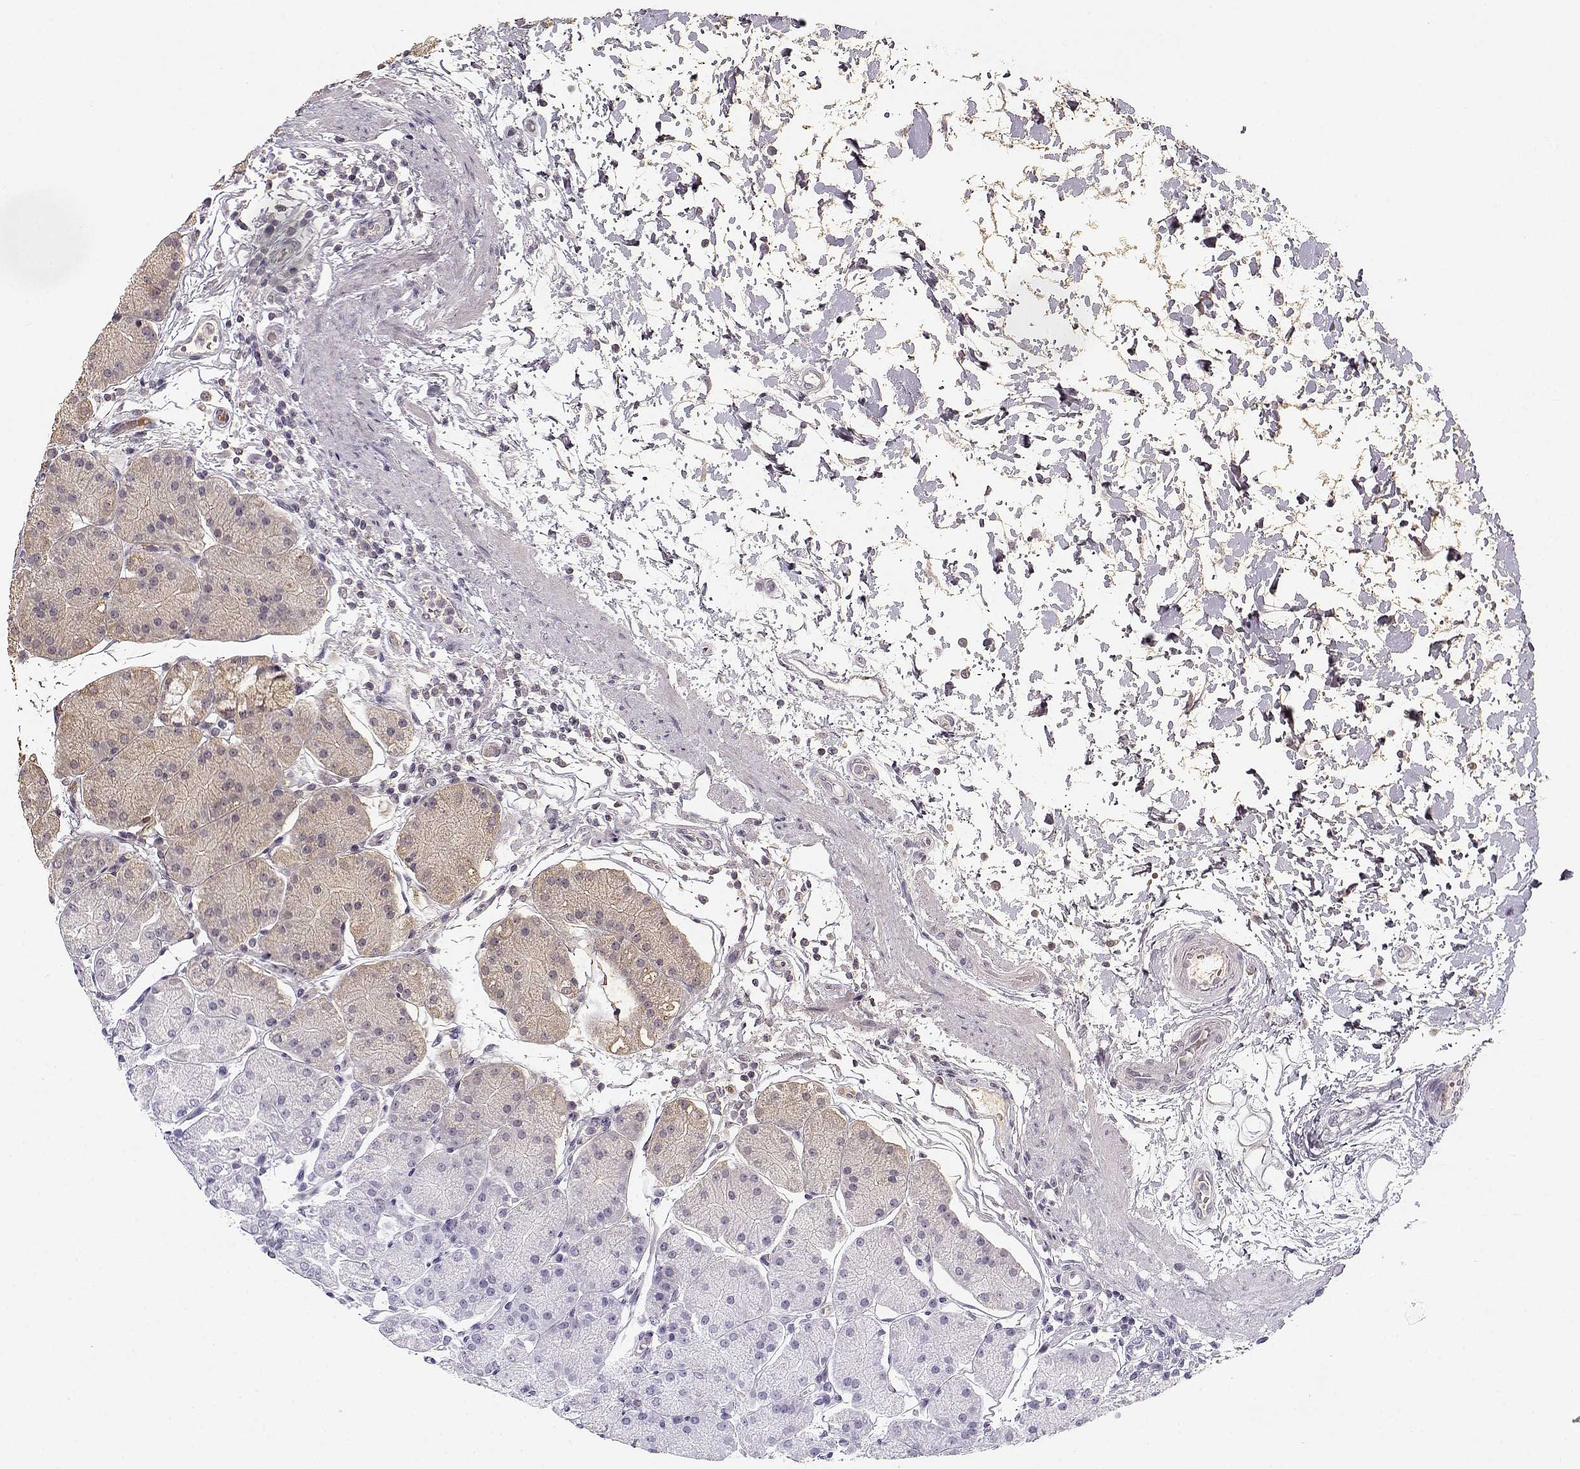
{"staining": {"intensity": "moderate", "quantity": "<25%", "location": "cytoplasmic/membranous"}, "tissue": "stomach", "cell_type": "Glandular cells", "image_type": "normal", "snomed": [{"axis": "morphology", "description": "Normal tissue, NOS"}, {"axis": "topography", "description": "Stomach"}], "caption": "A histopathology image of human stomach stained for a protein reveals moderate cytoplasmic/membranous brown staining in glandular cells. The staining is performed using DAB (3,3'-diaminobenzidine) brown chromogen to label protein expression. The nuclei are counter-stained blue using hematoxylin.", "gene": "UROC1", "patient": {"sex": "male", "age": 54}}